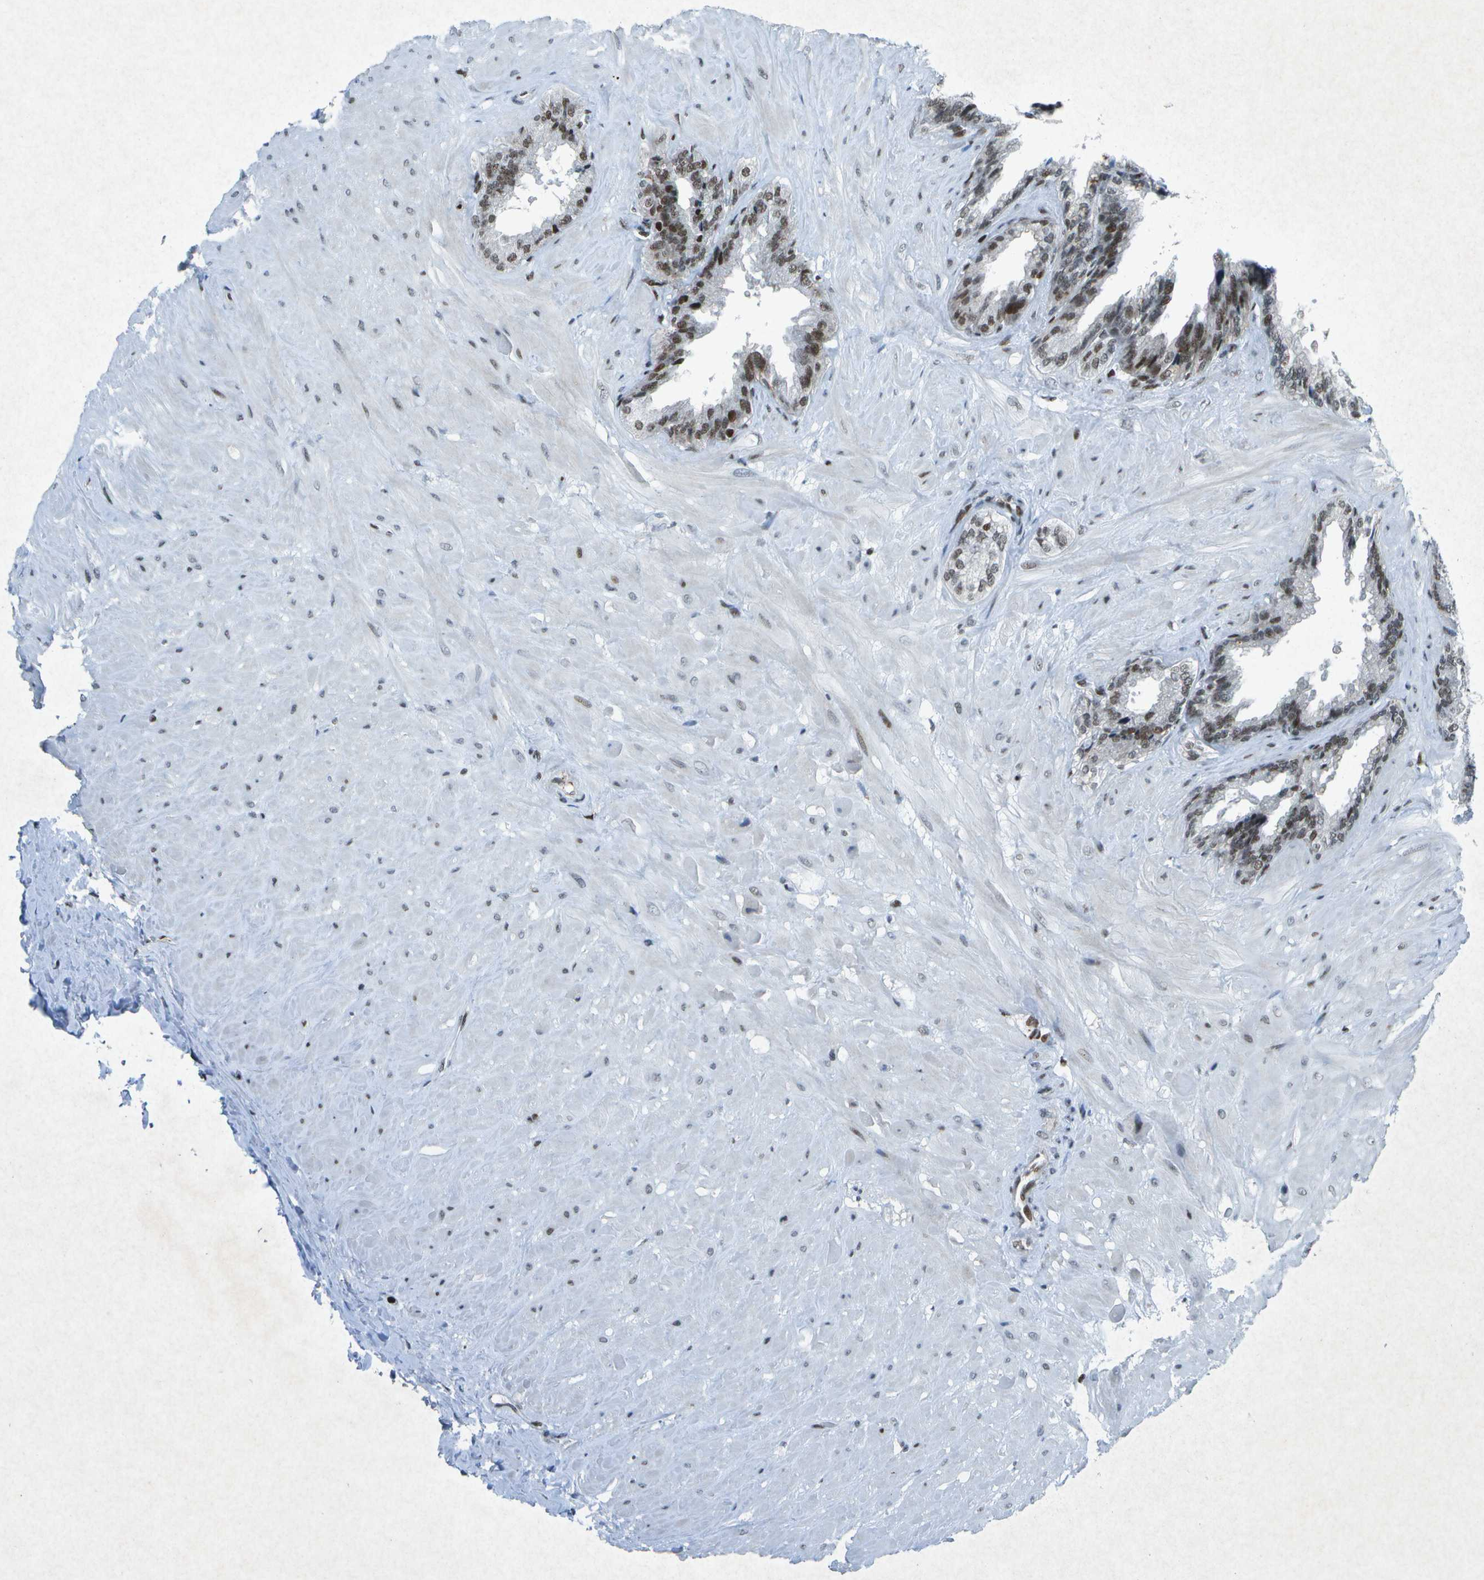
{"staining": {"intensity": "strong", "quantity": ">75%", "location": "nuclear"}, "tissue": "seminal vesicle", "cell_type": "Glandular cells", "image_type": "normal", "snomed": [{"axis": "morphology", "description": "Normal tissue, NOS"}, {"axis": "topography", "description": "Seminal veicle"}], "caption": "High-power microscopy captured an immunohistochemistry histopathology image of benign seminal vesicle, revealing strong nuclear staining in approximately >75% of glandular cells. The protein is shown in brown color, while the nuclei are stained blue.", "gene": "MTA2", "patient": {"sex": "male", "age": 46}}